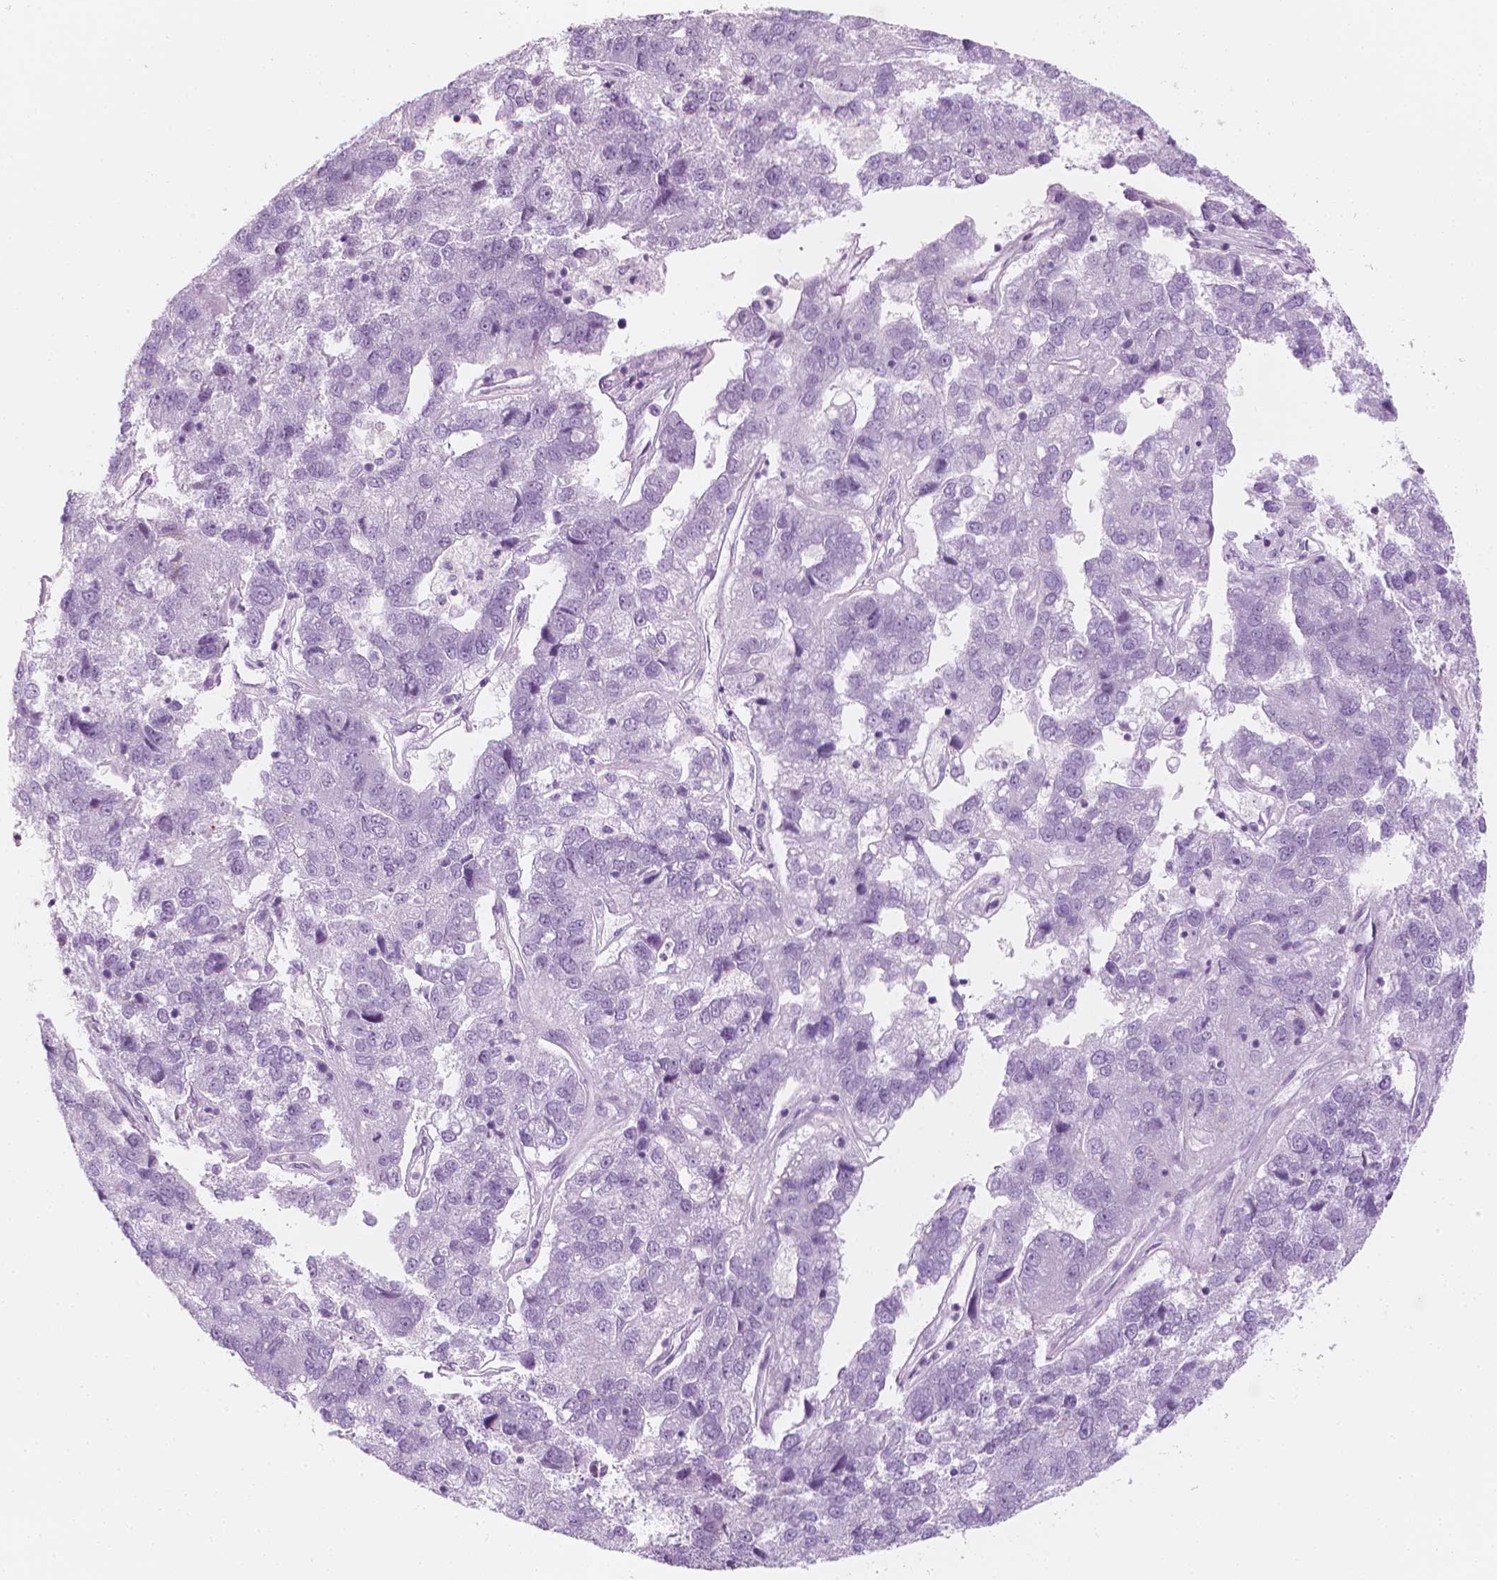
{"staining": {"intensity": "negative", "quantity": "none", "location": "none"}, "tissue": "pancreatic cancer", "cell_type": "Tumor cells", "image_type": "cancer", "snomed": [{"axis": "morphology", "description": "Adenocarcinoma, NOS"}, {"axis": "topography", "description": "Pancreas"}], "caption": "IHC image of human pancreatic cancer (adenocarcinoma) stained for a protein (brown), which displays no staining in tumor cells. (DAB IHC with hematoxylin counter stain).", "gene": "SCG3", "patient": {"sex": "female", "age": 61}}